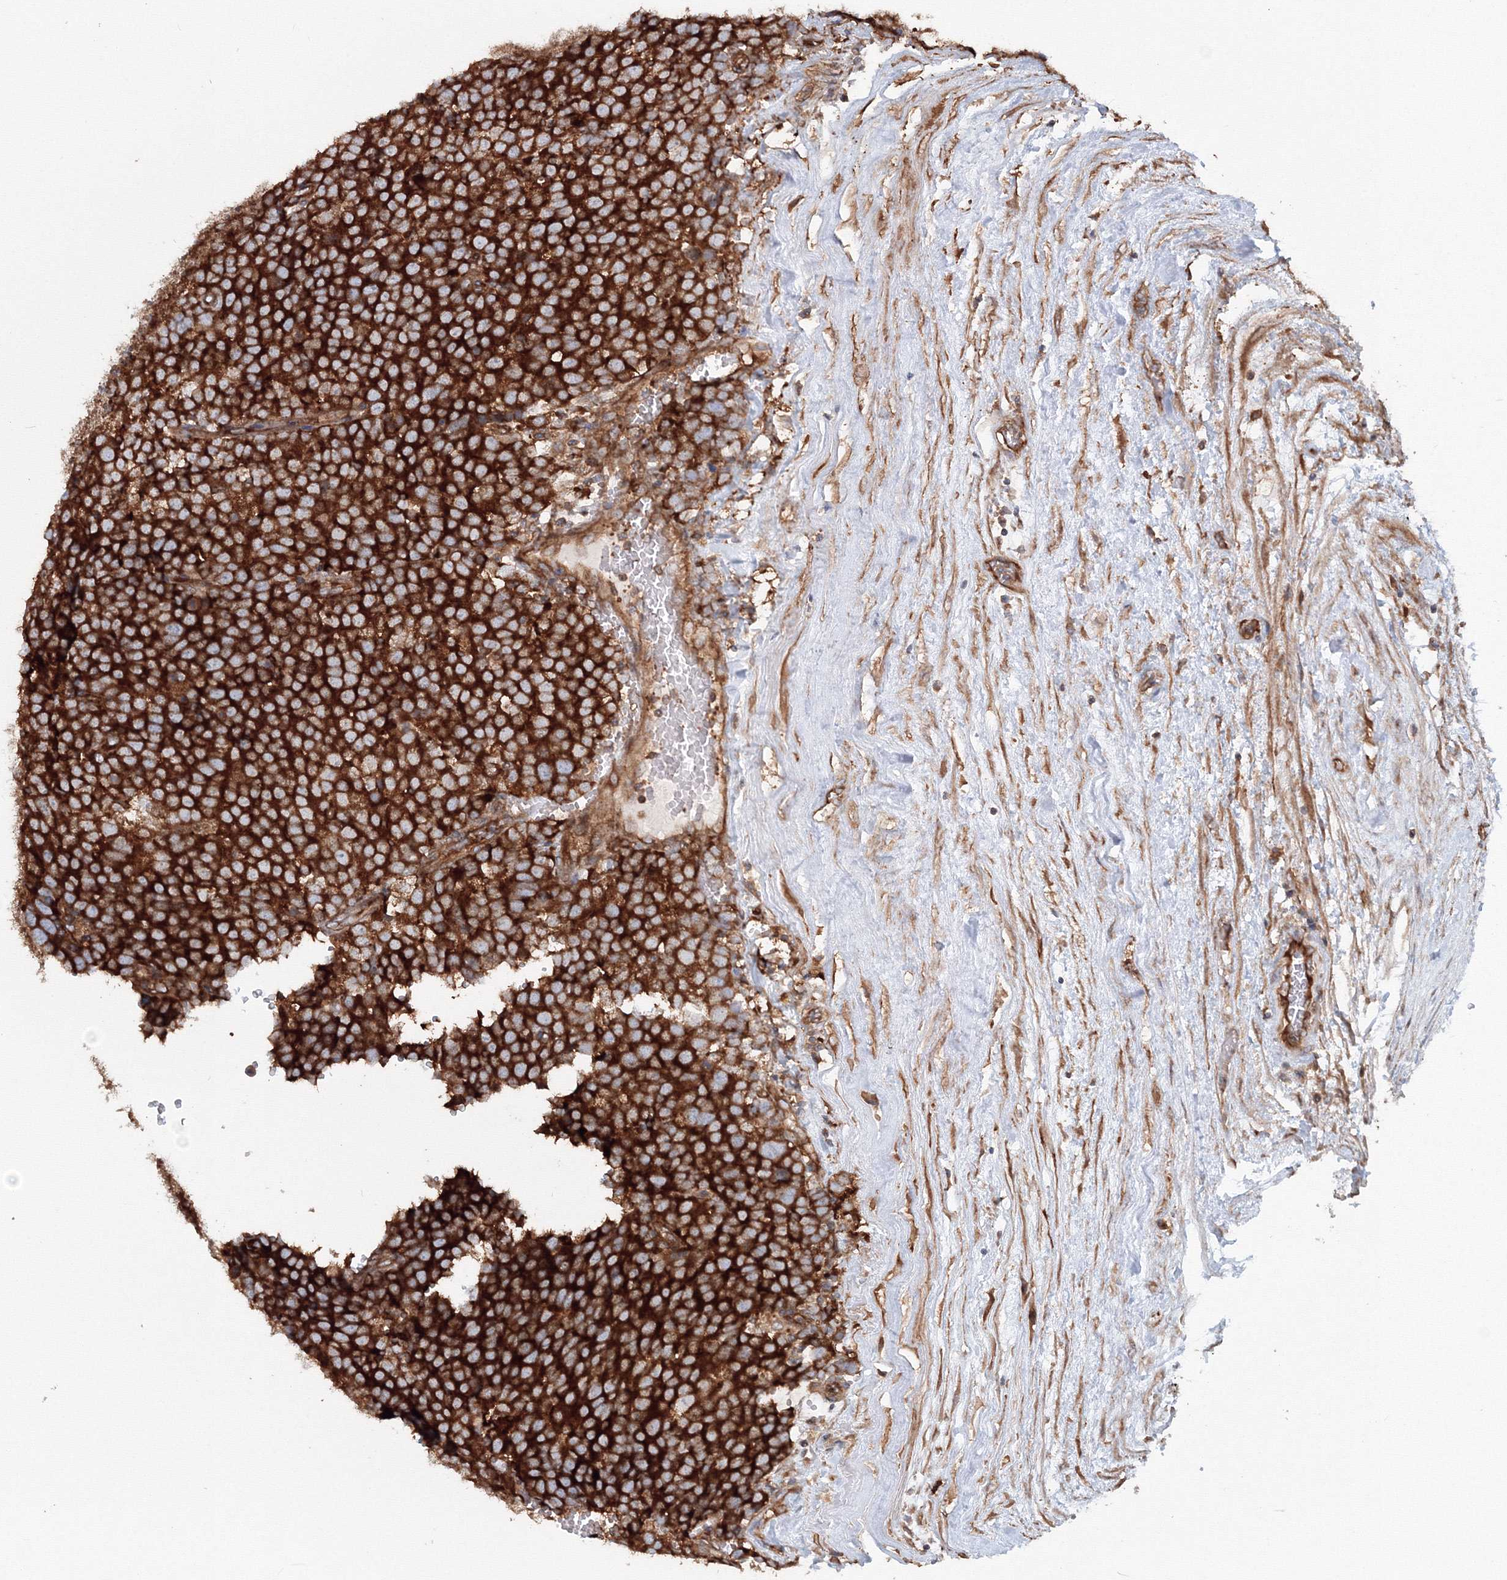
{"staining": {"intensity": "strong", "quantity": ">75%", "location": "cytoplasmic/membranous"}, "tissue": "testis cancer", "cell_type": "Tumor cells", "image_type": "cancer", "snomed": [{"axis": "morphology", "description": "Seminoma, NOS"}, {"axis": "topography", "description": "Testis"}], "caption": "Immunohistochemical staining of testis cancer (seminoma) displays high levels of strong cytoplasmic/membranous positivity in approximately >75% of tumor cells.", "gene": "EXOC1", "patient": {"sex": "male", "age": 71}}